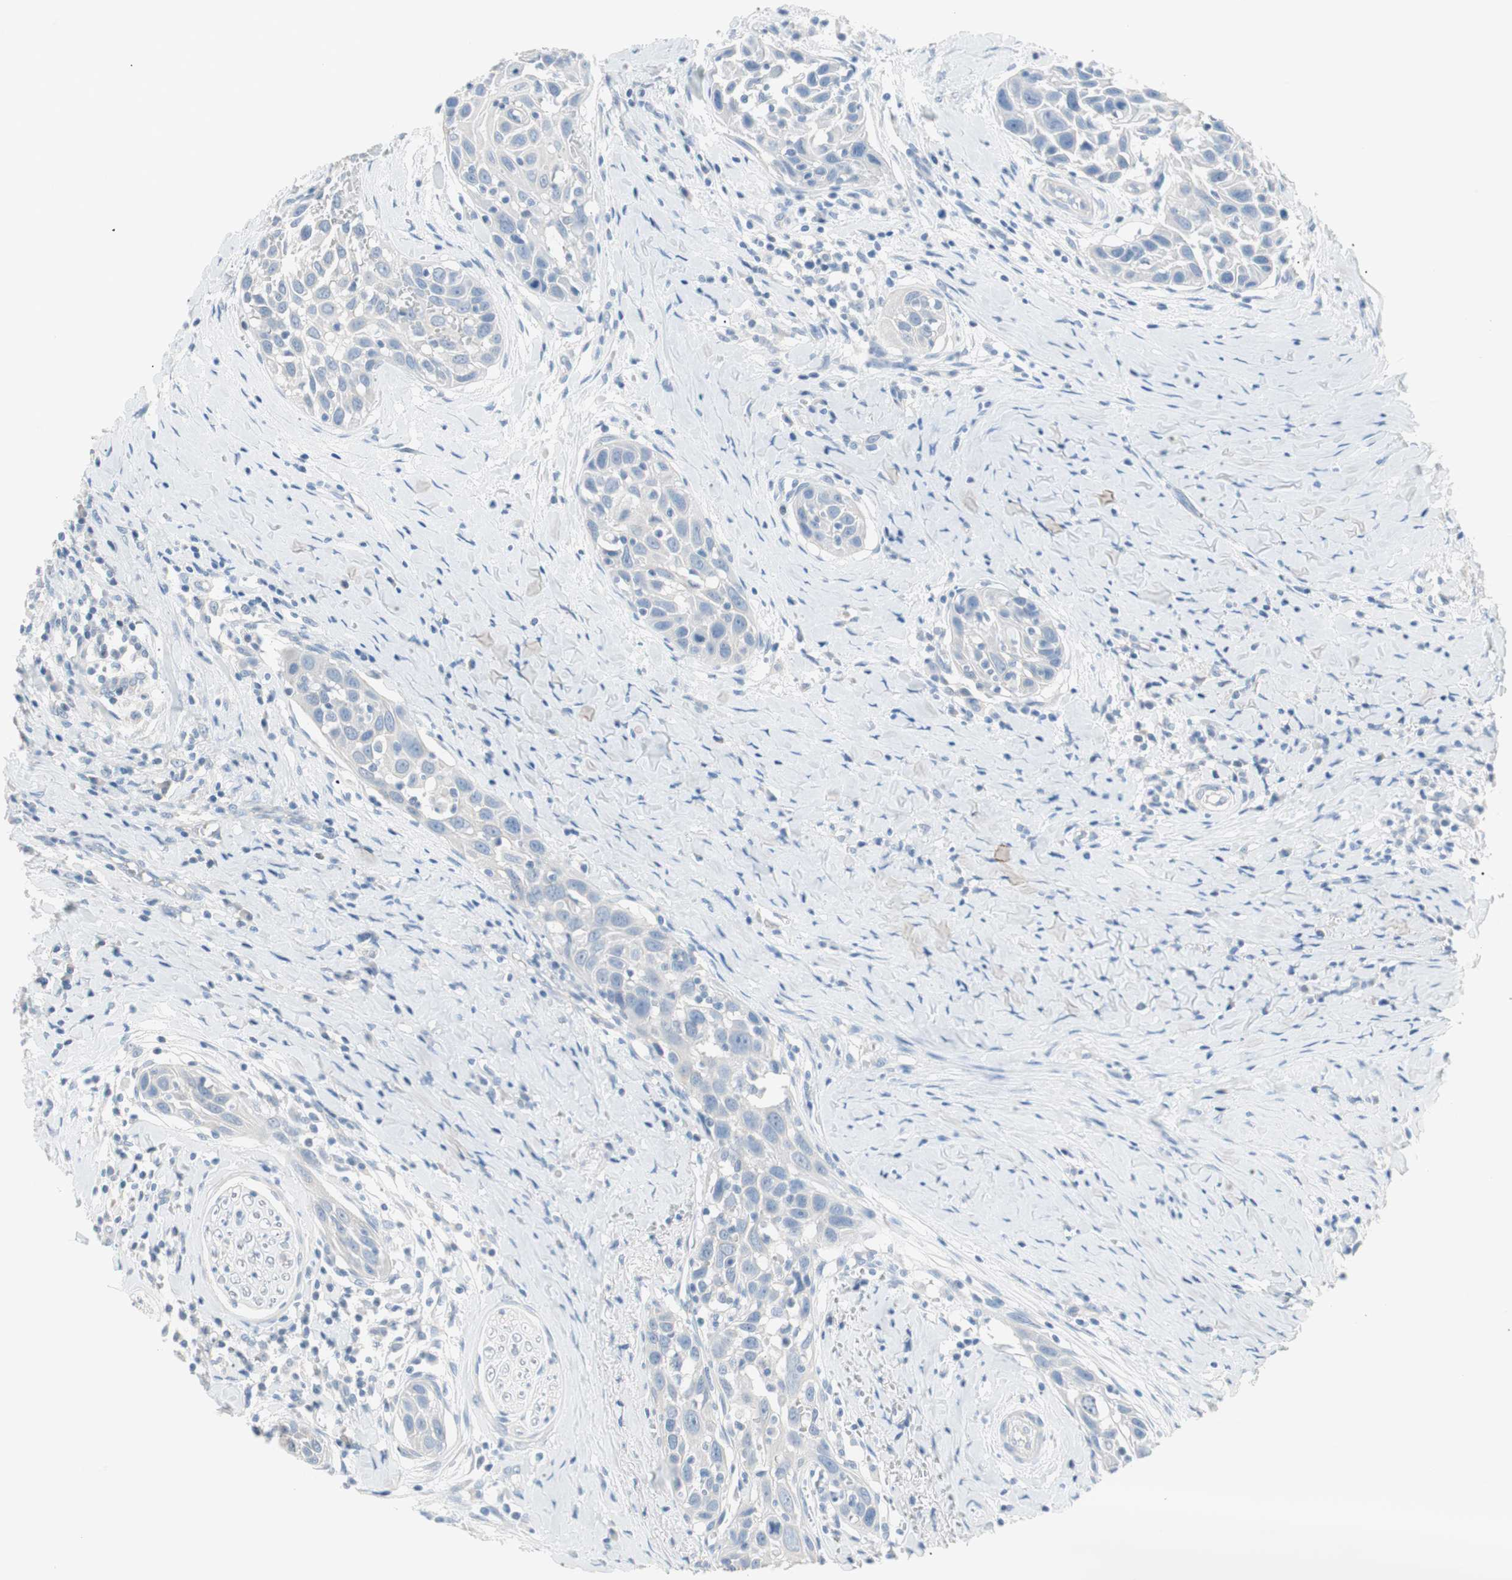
{"staining": {"intensity": "negative", "quantity": "none", "location": "none"}, "tissue": "head and neck cancer", "cell_type": "Tumor cells", "image_type": "cancer", "snomed": [{"axis": "morphology", "description": "Normal tissue, NOS"}, {"axis": "morphology", "description": "Squamous cell carcinoma, NOS"}, {"axis": "topography", "description": "Oral tissue"}, {"axis": "topography", "description": "Head-Neck"}], "caption": "Immunohistochemistry micrograph of squamous cell carcinoma (head and neck) stained for a protein (brown), which demonstrates no staining in tumor cells.", "gene": "VIL1", "patient": {"sex": "female", "age": 50}}